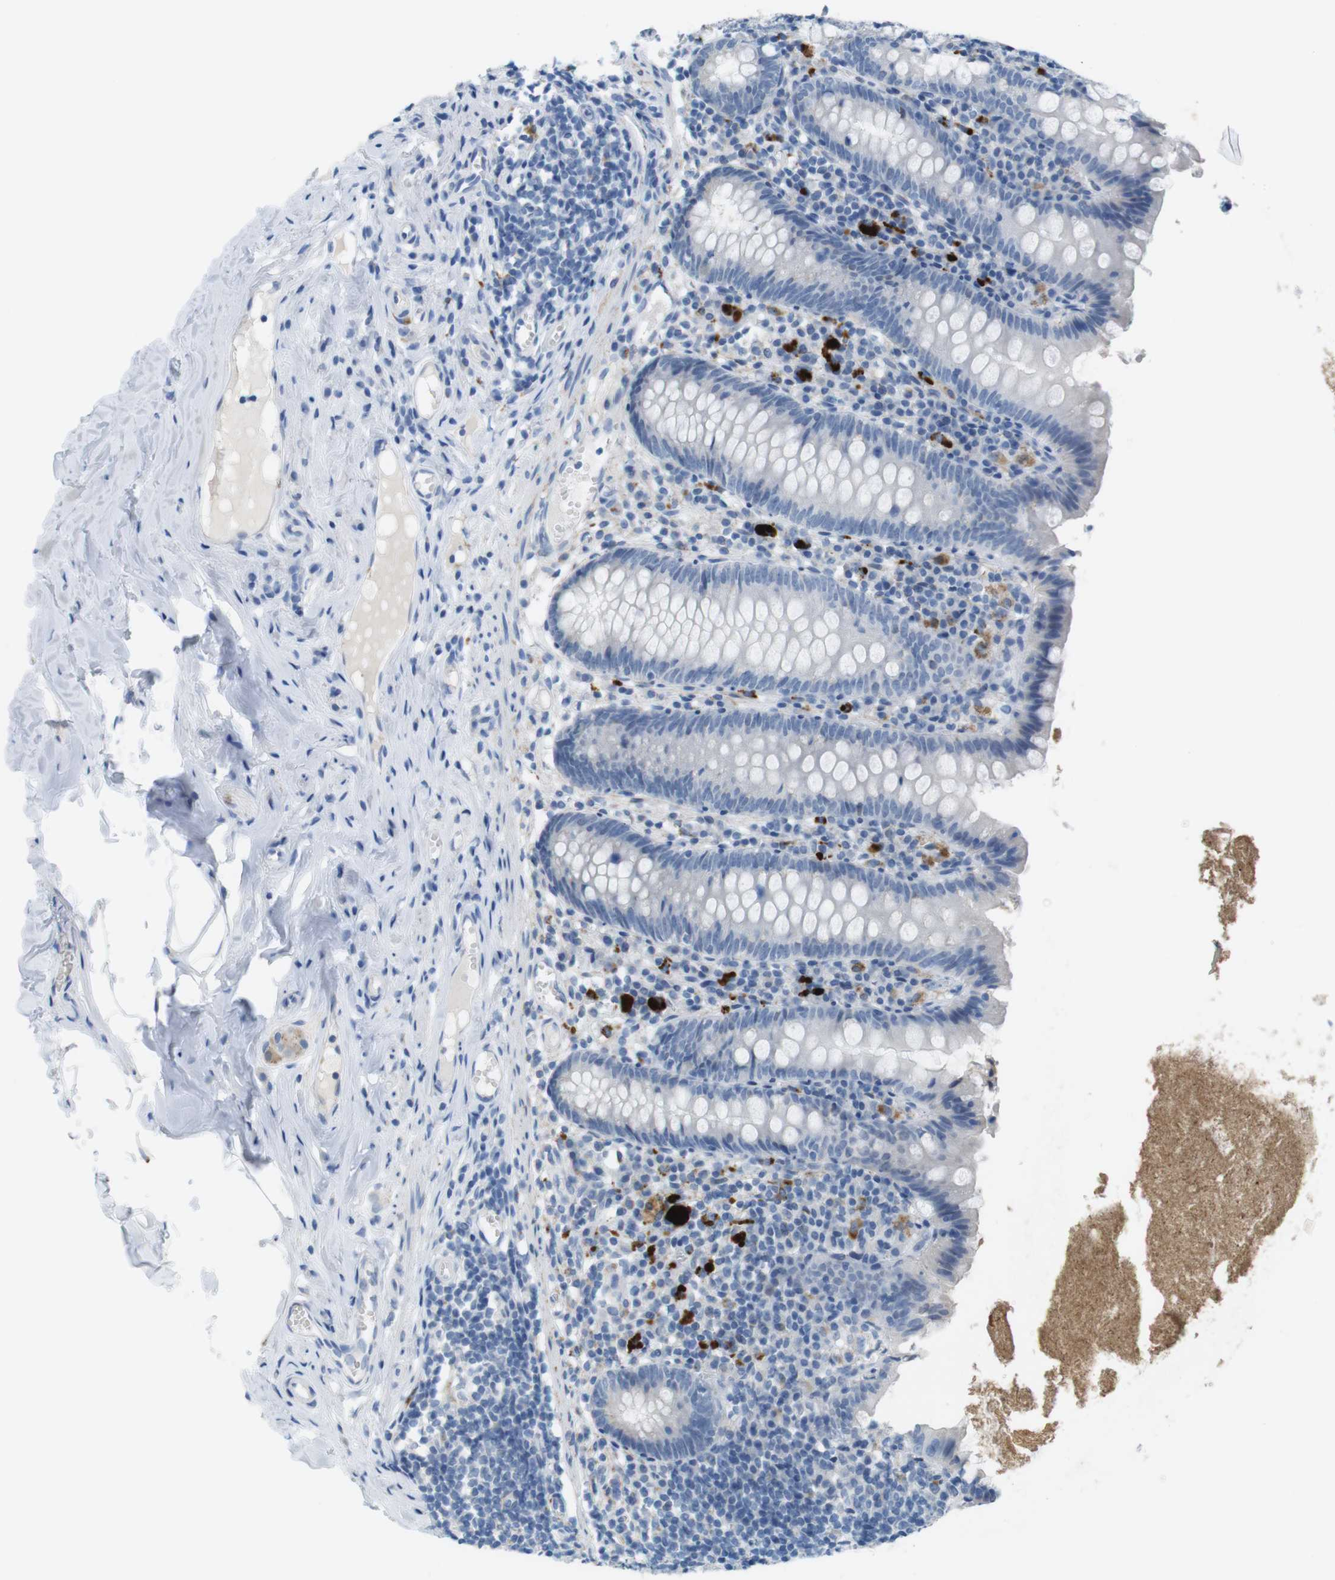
{"staining": {"intensity": "negative", "quantity": "none", "location": "none"}, "tissue": "appendix", "cell_type": "Glandular cells", "image_type": "normal", "snomed": [{"axis": "morphology", "description": "Normal tissue, NOS"}, {"axis": "topography", "description": "Appendix"}], "caption": "Immunohistochemical staining of unremarkable appendix exhibits no significant expression in glandular cells.", "gene": "YIPF1", "patient": {"sex": "male", "age": 52}}